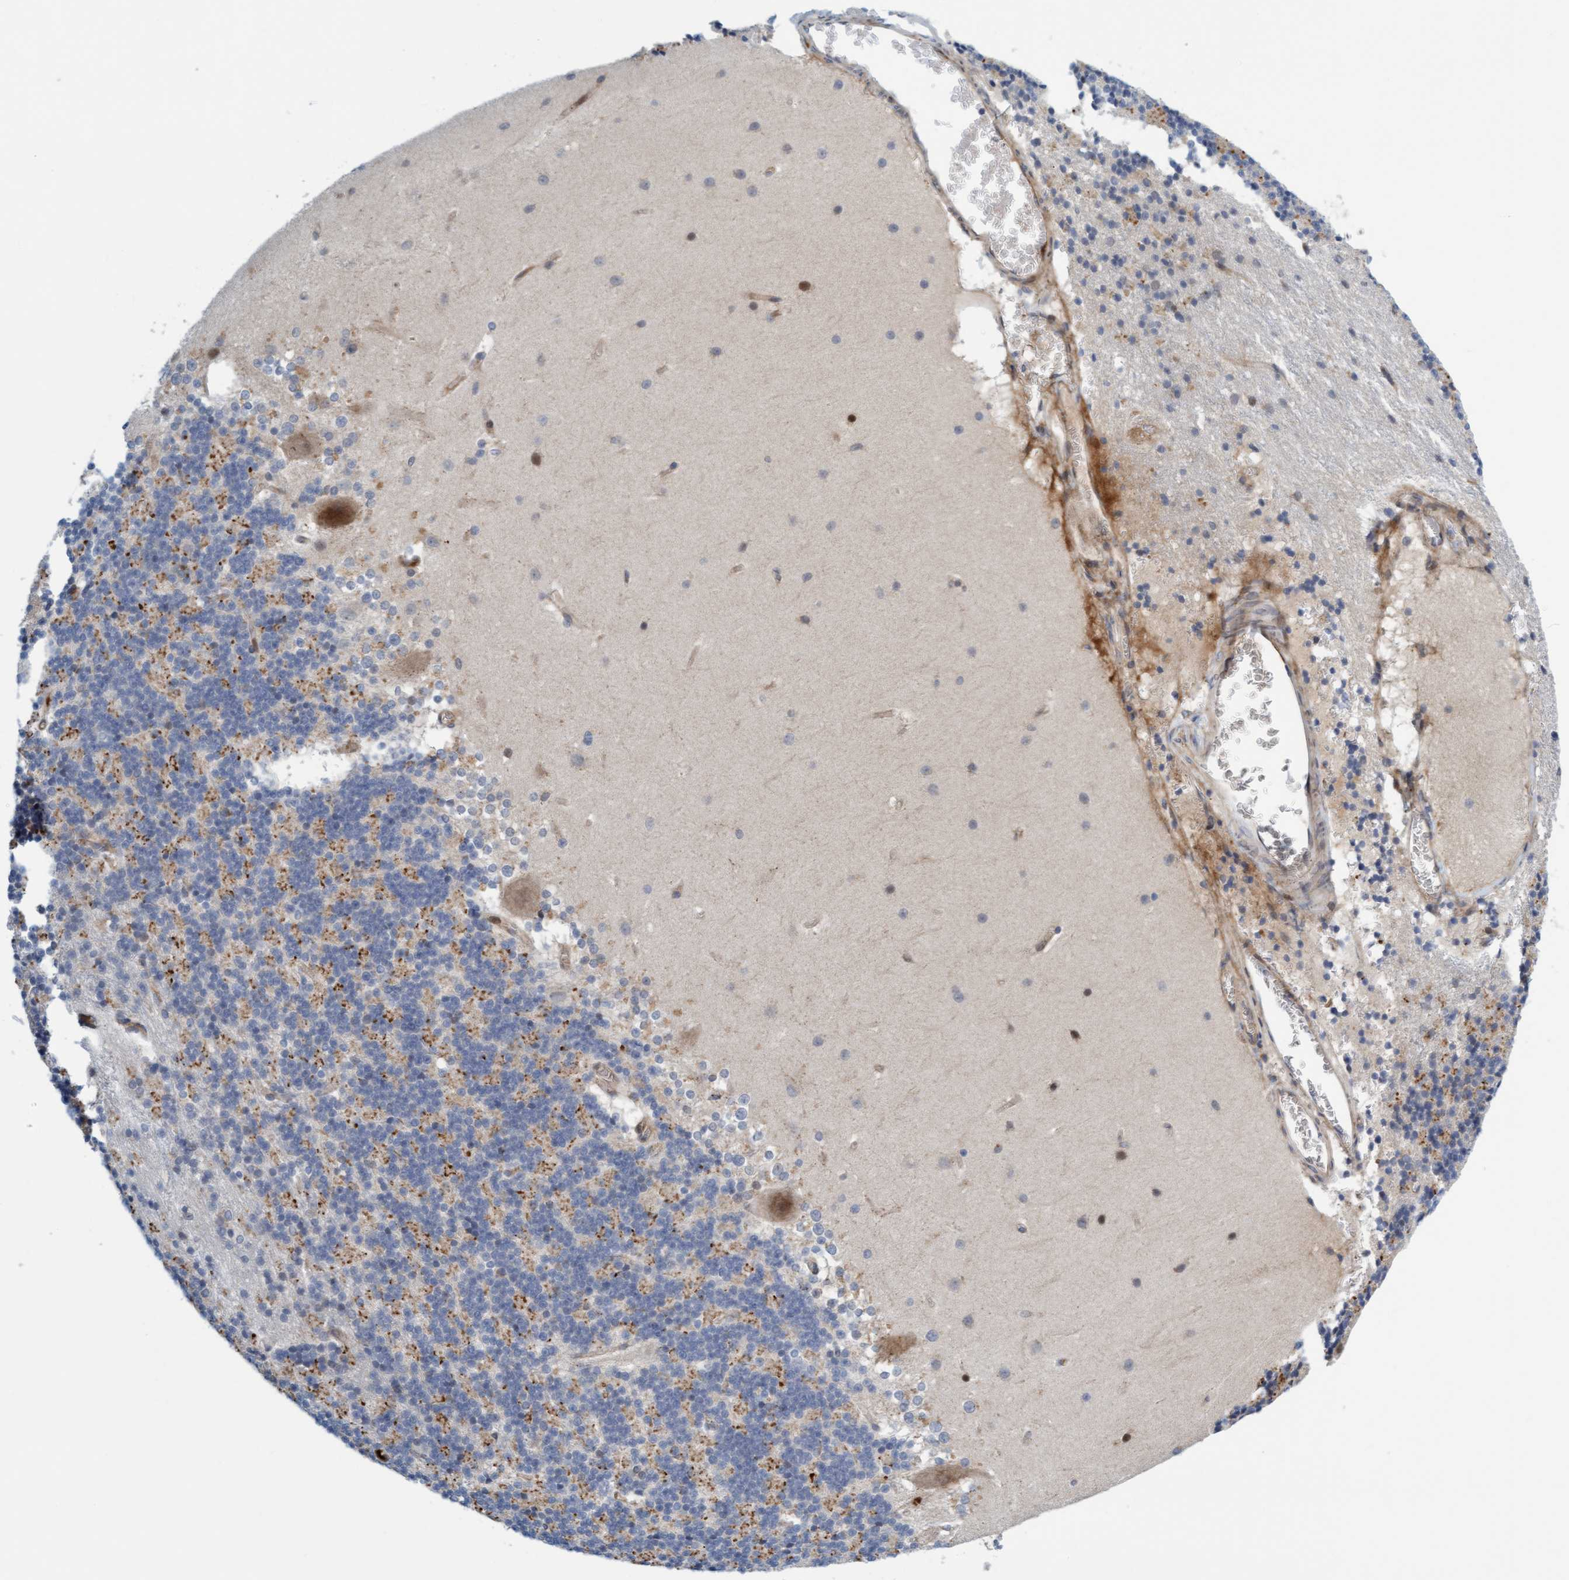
{"staining": {"intensity": "moderate", "quantity": "<25%", "location": "cytoplasmic/membranous"}, "tissue": "cerebellum", "cell_type": "Cells in granular layer", "image_type": "normal", "snomed": [{"axis": "morphology", "description": "Normal tissue, NOS"}, {"axis": "topography", "description": "Cerebellum"}], "caption": "Cells in granular layer show low levels of moderate cytoplasmic/membranous expression in approximately <25% of cells in unremarkable human cerebellum.", "gene": "EIF4EBP1", "patient": {"sex": "female", "age": 19}}